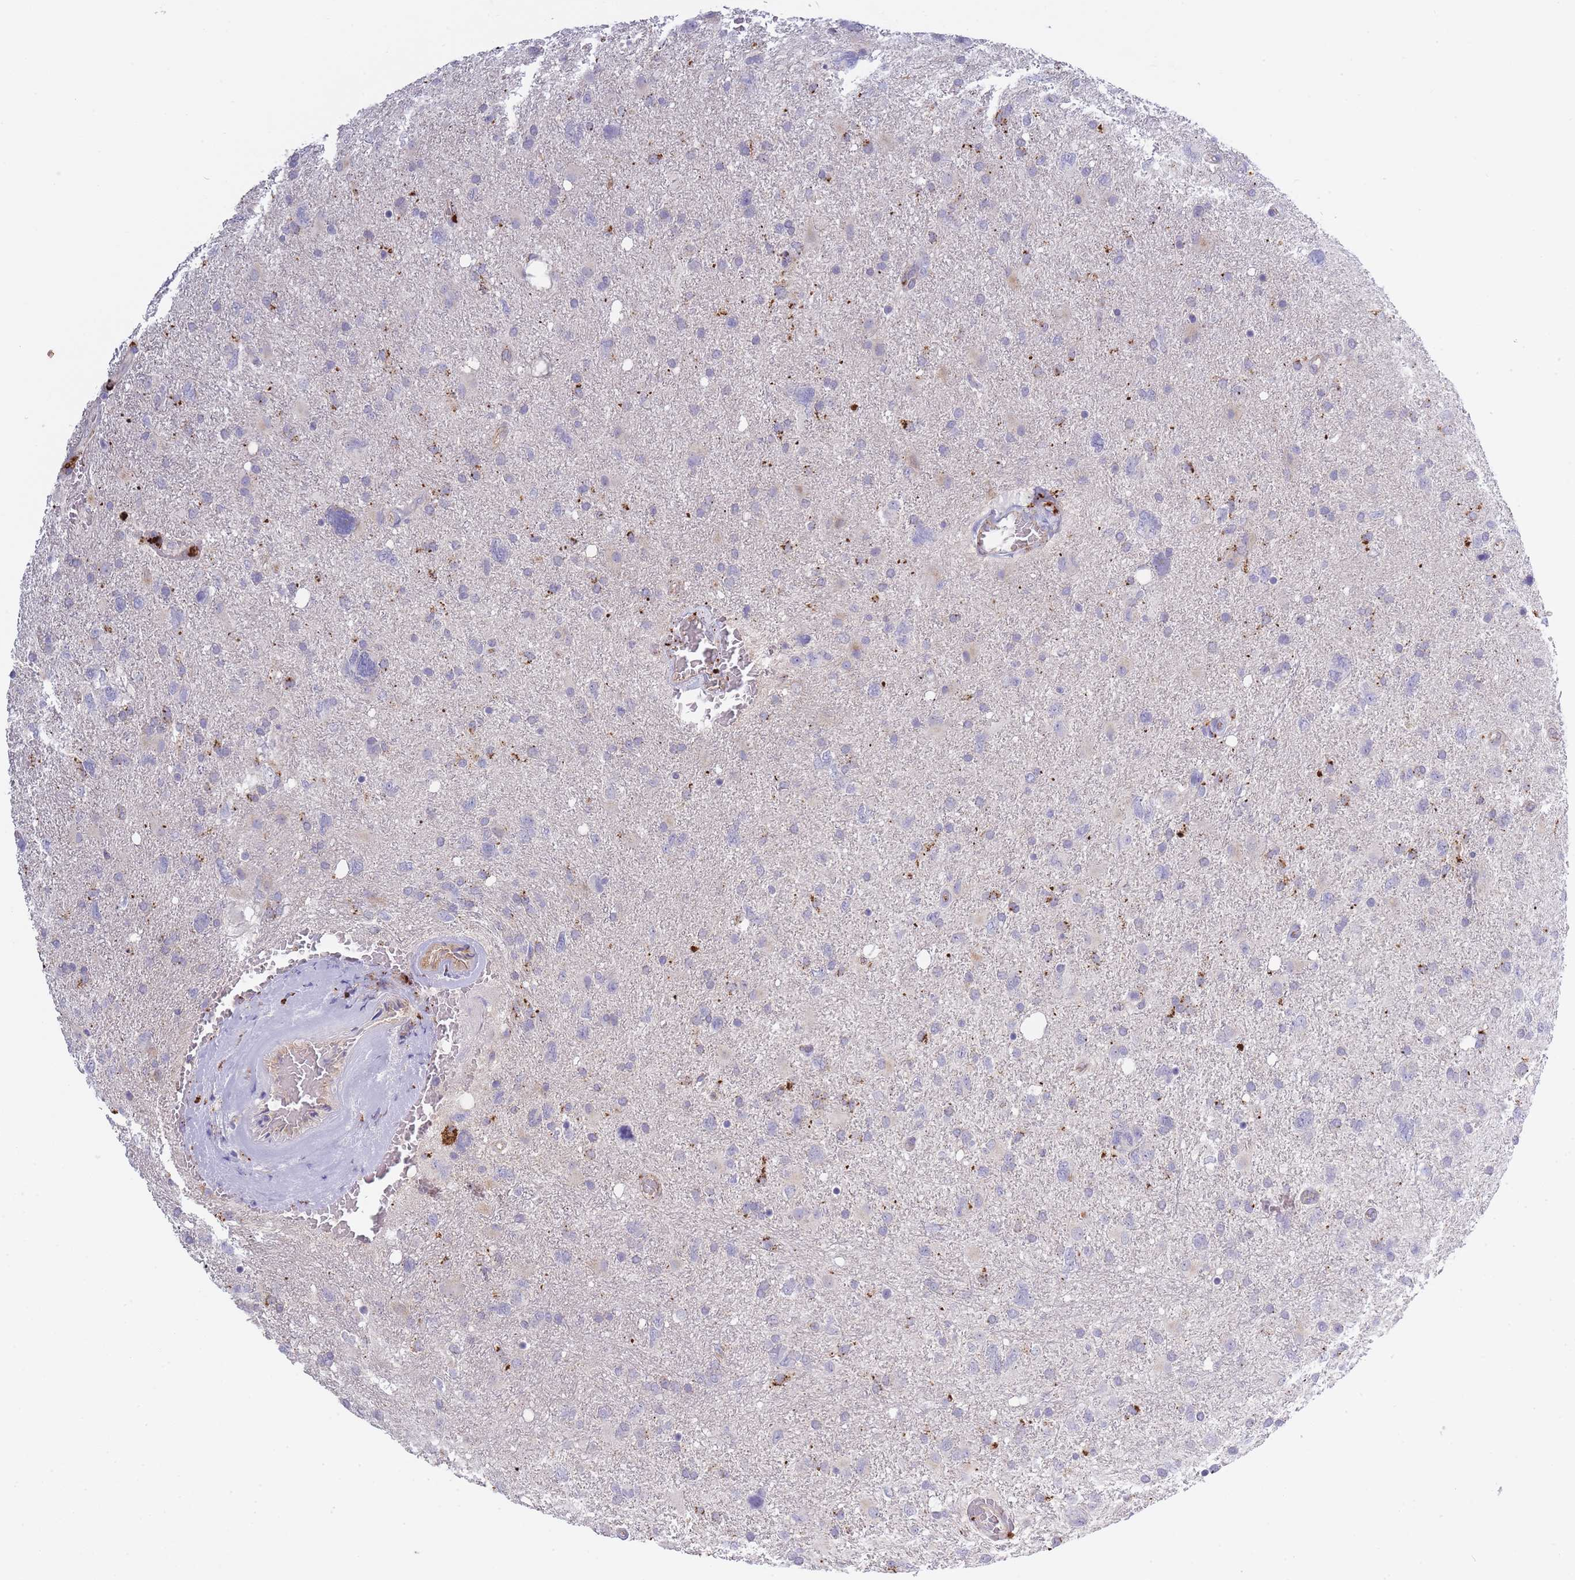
{"staining": {"intensity": "moderate", "quantity": "<25%", "location": "cytoplasmic/membranous"}, "tissue": "glioma", "cell_type": "Tumor cells", "image_type": "cancer", "snomed": [{"axis": "morphology", "description": "Glioma, malignant, High grade"}, {"axis": "topography", "description": "Brain"}], "caption": "The photomicrograph demonstrates immunohistochemical staining of malignant high-grade glioma. There is moderate cytoplasmic/membranous staining is seen in approximately <25% of tumor cells.", "gene": "TRIM61", "patient": {"sex": "male", "age": 61}}